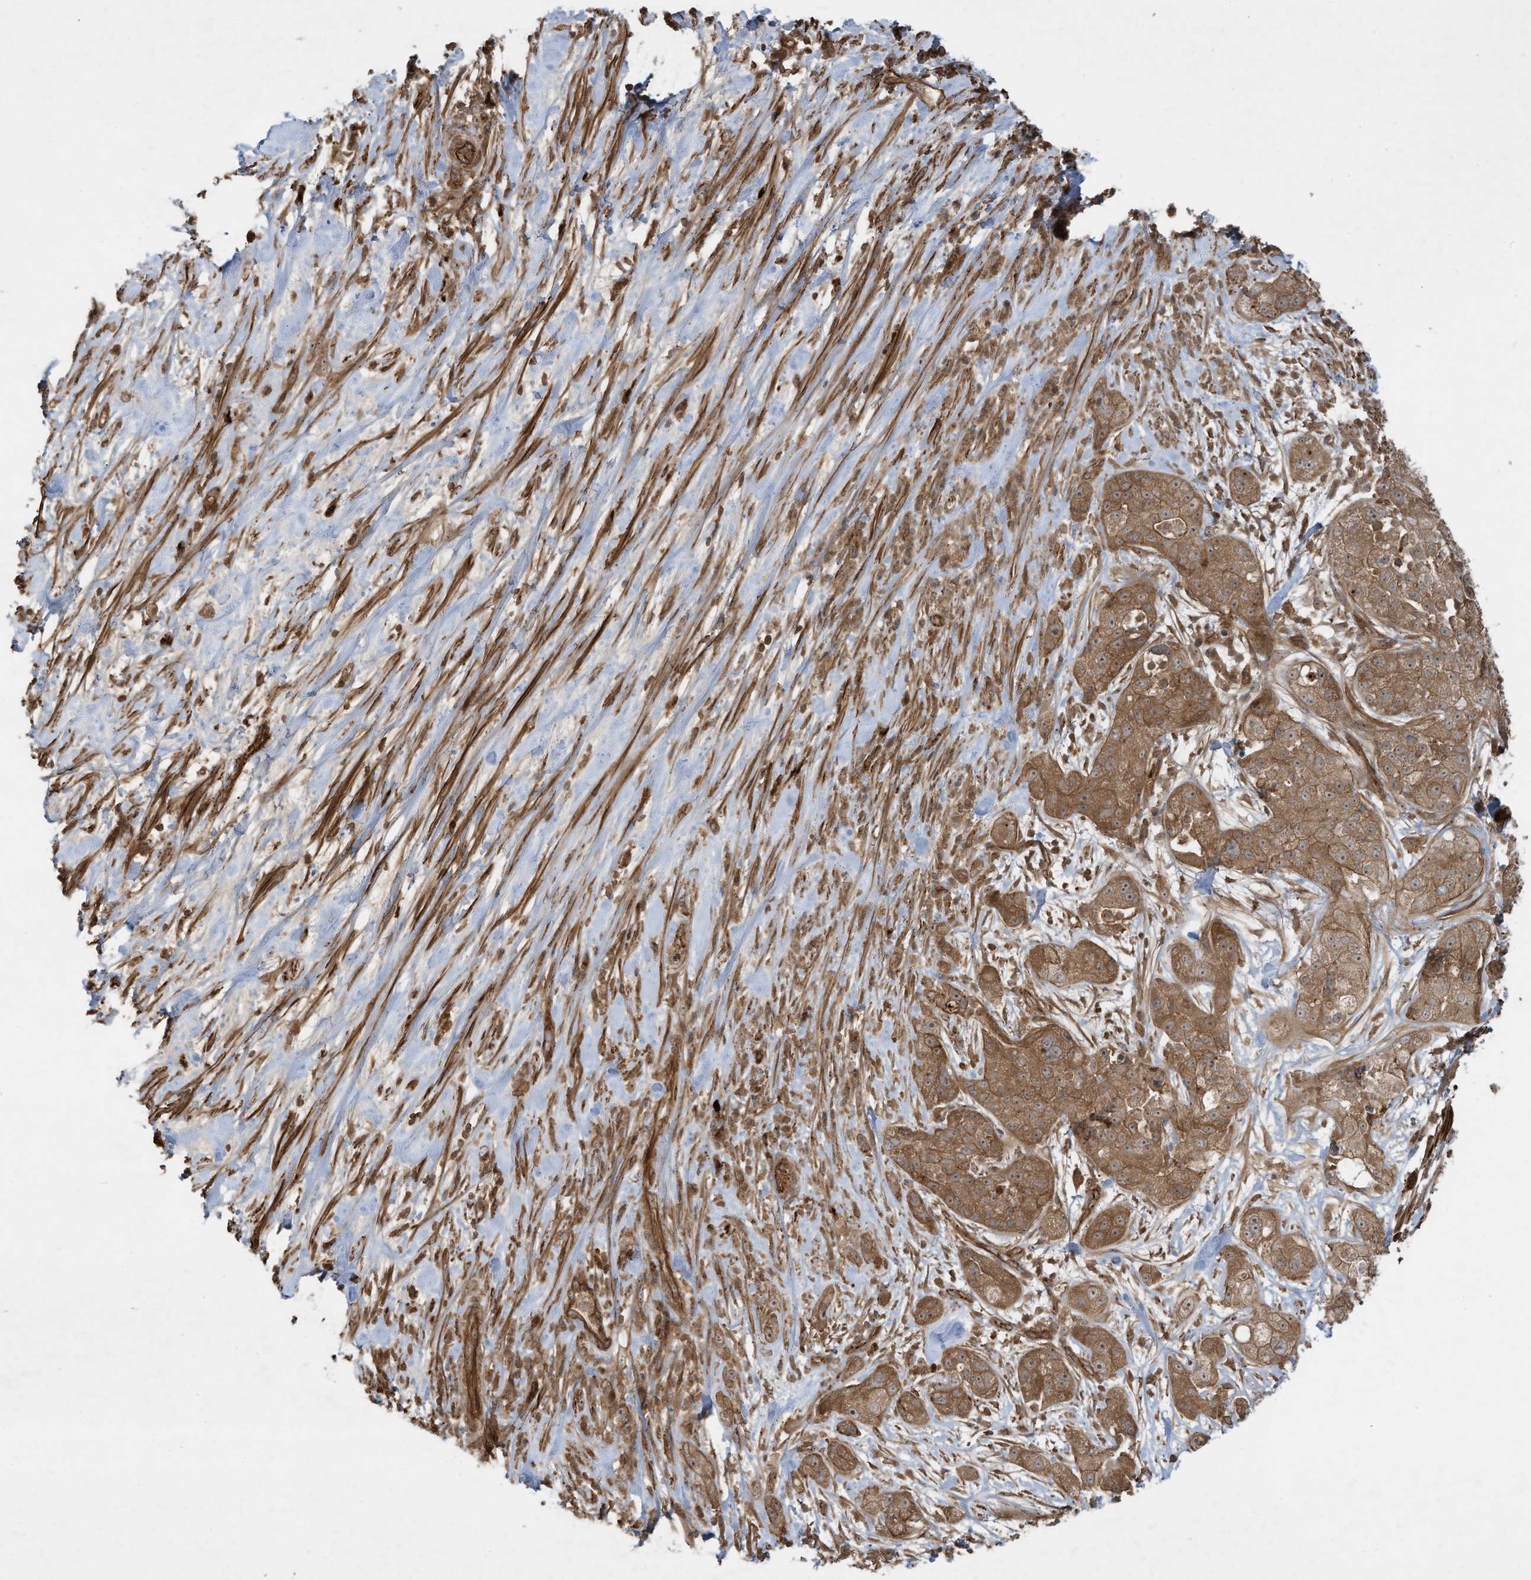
{"staining": {"intensity": "moderate", "quantity": ">75%", "location": "cytoplasmic/membranous"}, "tissue": "pancreatic cancer", "cell_type": "Tumor cells", "image_type": "cancer", "snomed": [{"axis": "morphology", "description": "Adenocarcinoma, NOS"}, {"axis": "topography", "description": "Pancreas"}], "caption": "Human adenocarcinoma (pancreatic) stained with a protein marker displays moderate staining in tumor cells.", "gene": "DDIT4", "patient": {"sex": "female", "age": 78}}